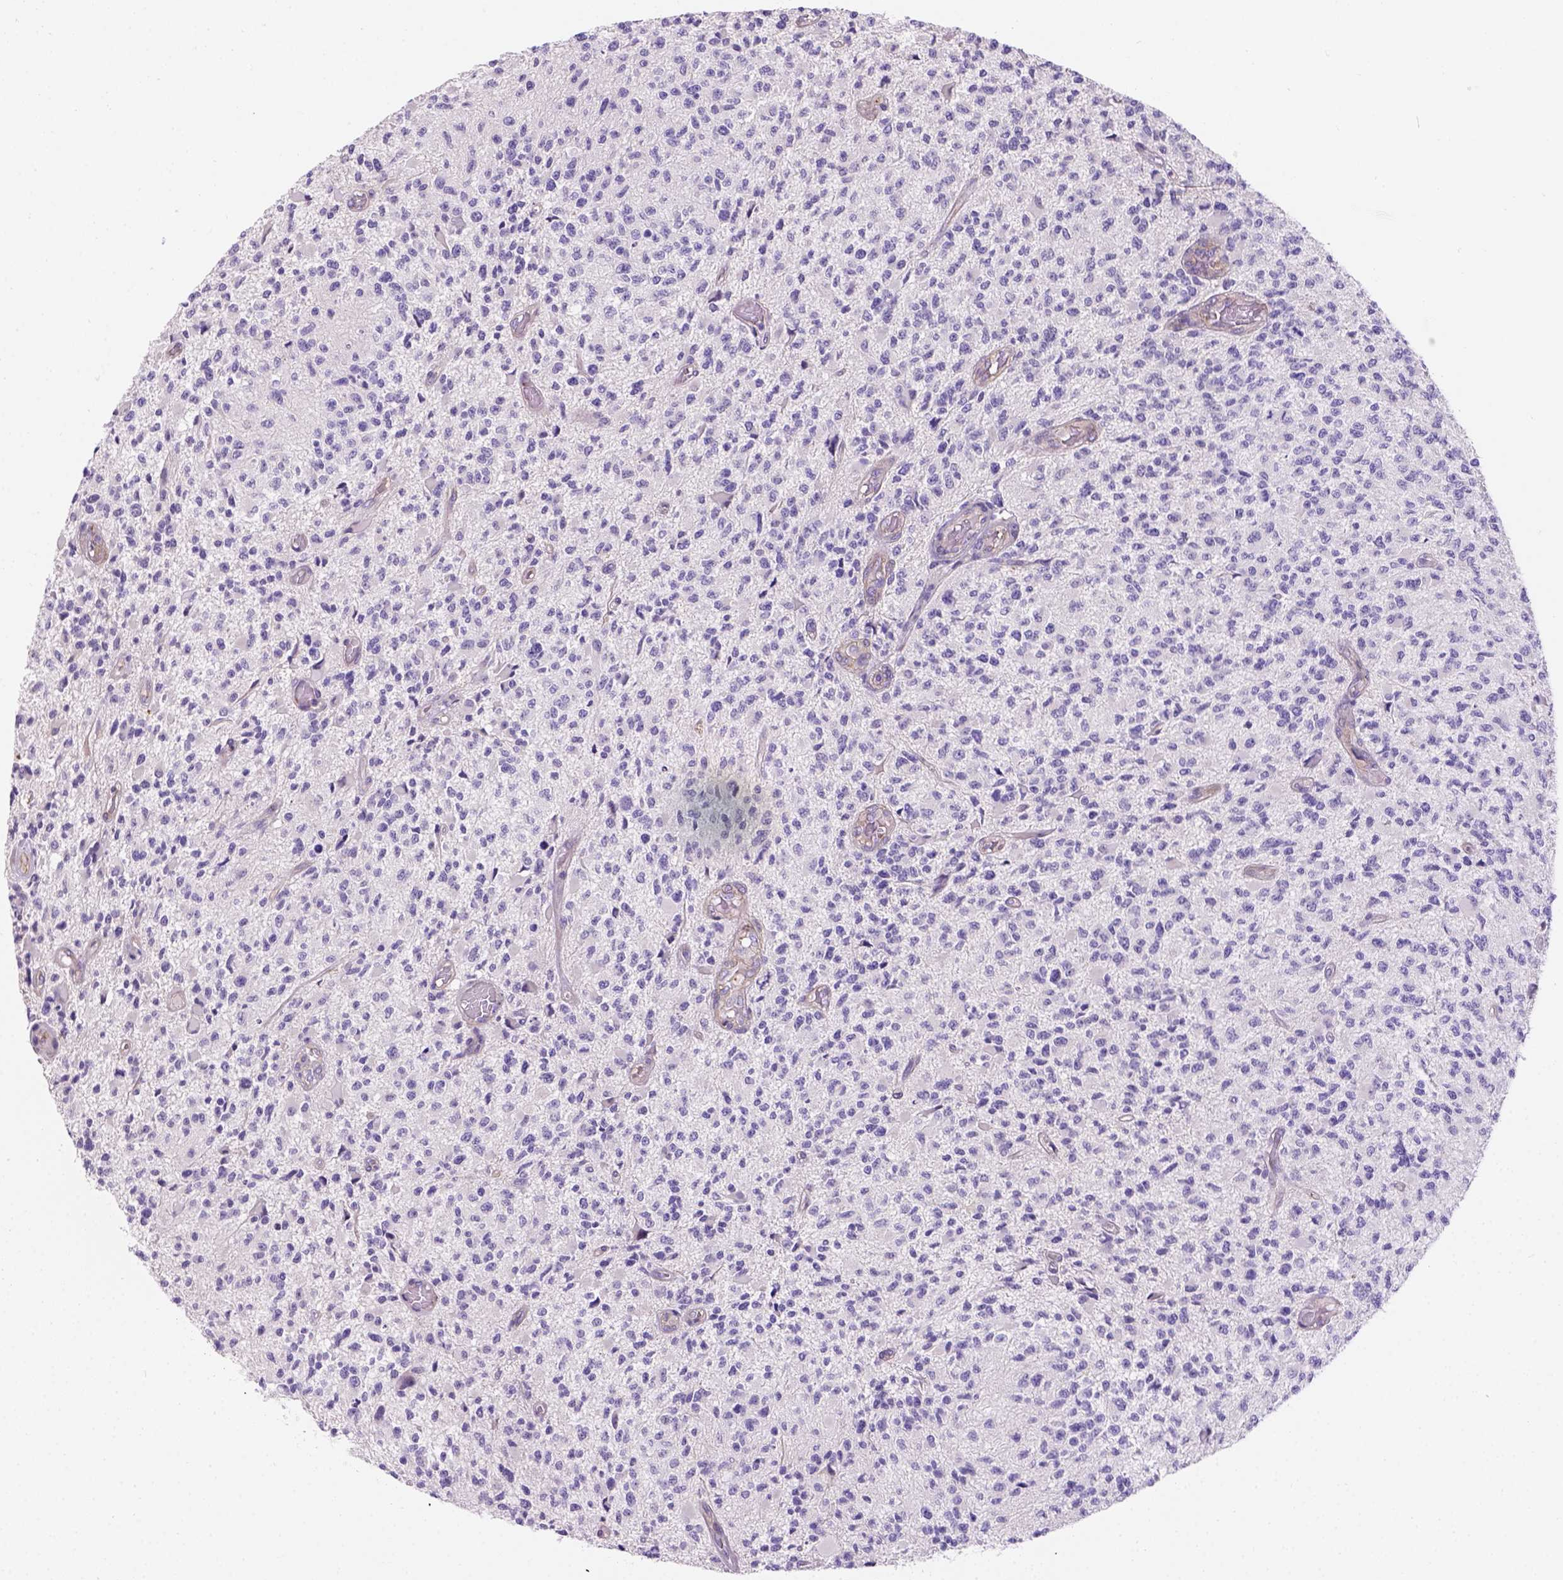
{"staining": {"intensity": "negative", "quantity": "none", "location": "none"}, "tissue": "glioma", "cell_type": "Tumor cells", "image_type": "cancer", "snomed": [{"axis": "morphology", "description": "Glioma, malignant, High grade"}, {"axis": "topography", "description": "Brain"}], "caption": "IHC of human glioma displays no positivity in tumor cells.", "gene": "PHF7", "patient": {"sex": "female", "age": 63}}